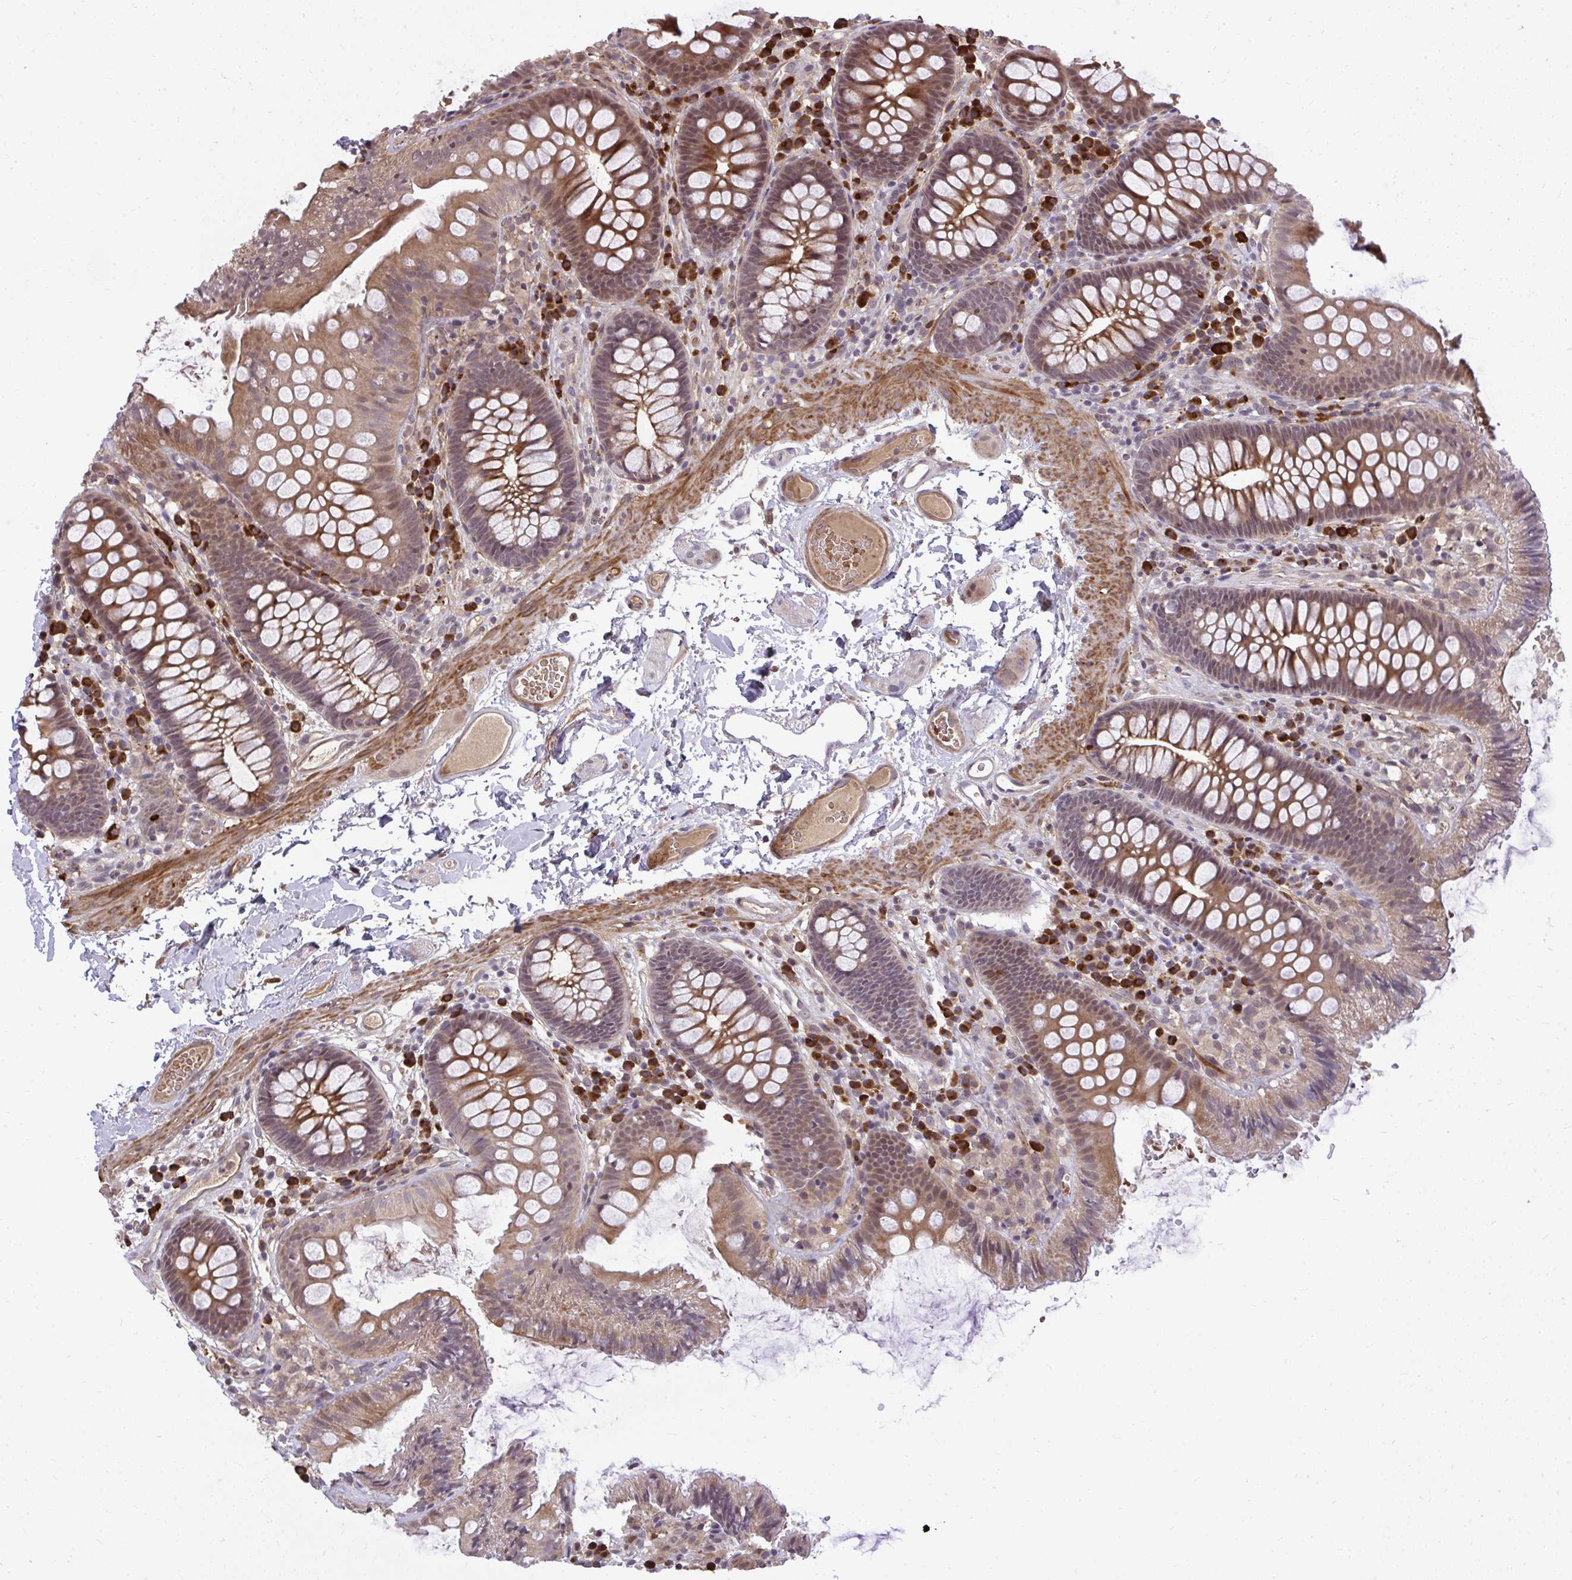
{"staining": {"intensity": "moderate", "quantity": ">75%", "location": "cytoplasmic/membranous"}, "tissue": "colon", "cell_type": "Endothelial cells", "image_type": "normal", "snomed": [{"axis": "morphology", "description": "Normal tissue, NOS"}, {"axis": "topography", "description": "Colon"}], "caption": "The photomicrograph reveals immunohistochemical staining of benign colon. There is moderate cytoplasmic/membranous positivity is seen in approximately >75% of endothelial cells.", "gene": "ZSCAN9", "patient": {"sex": "male", "age": 84}}